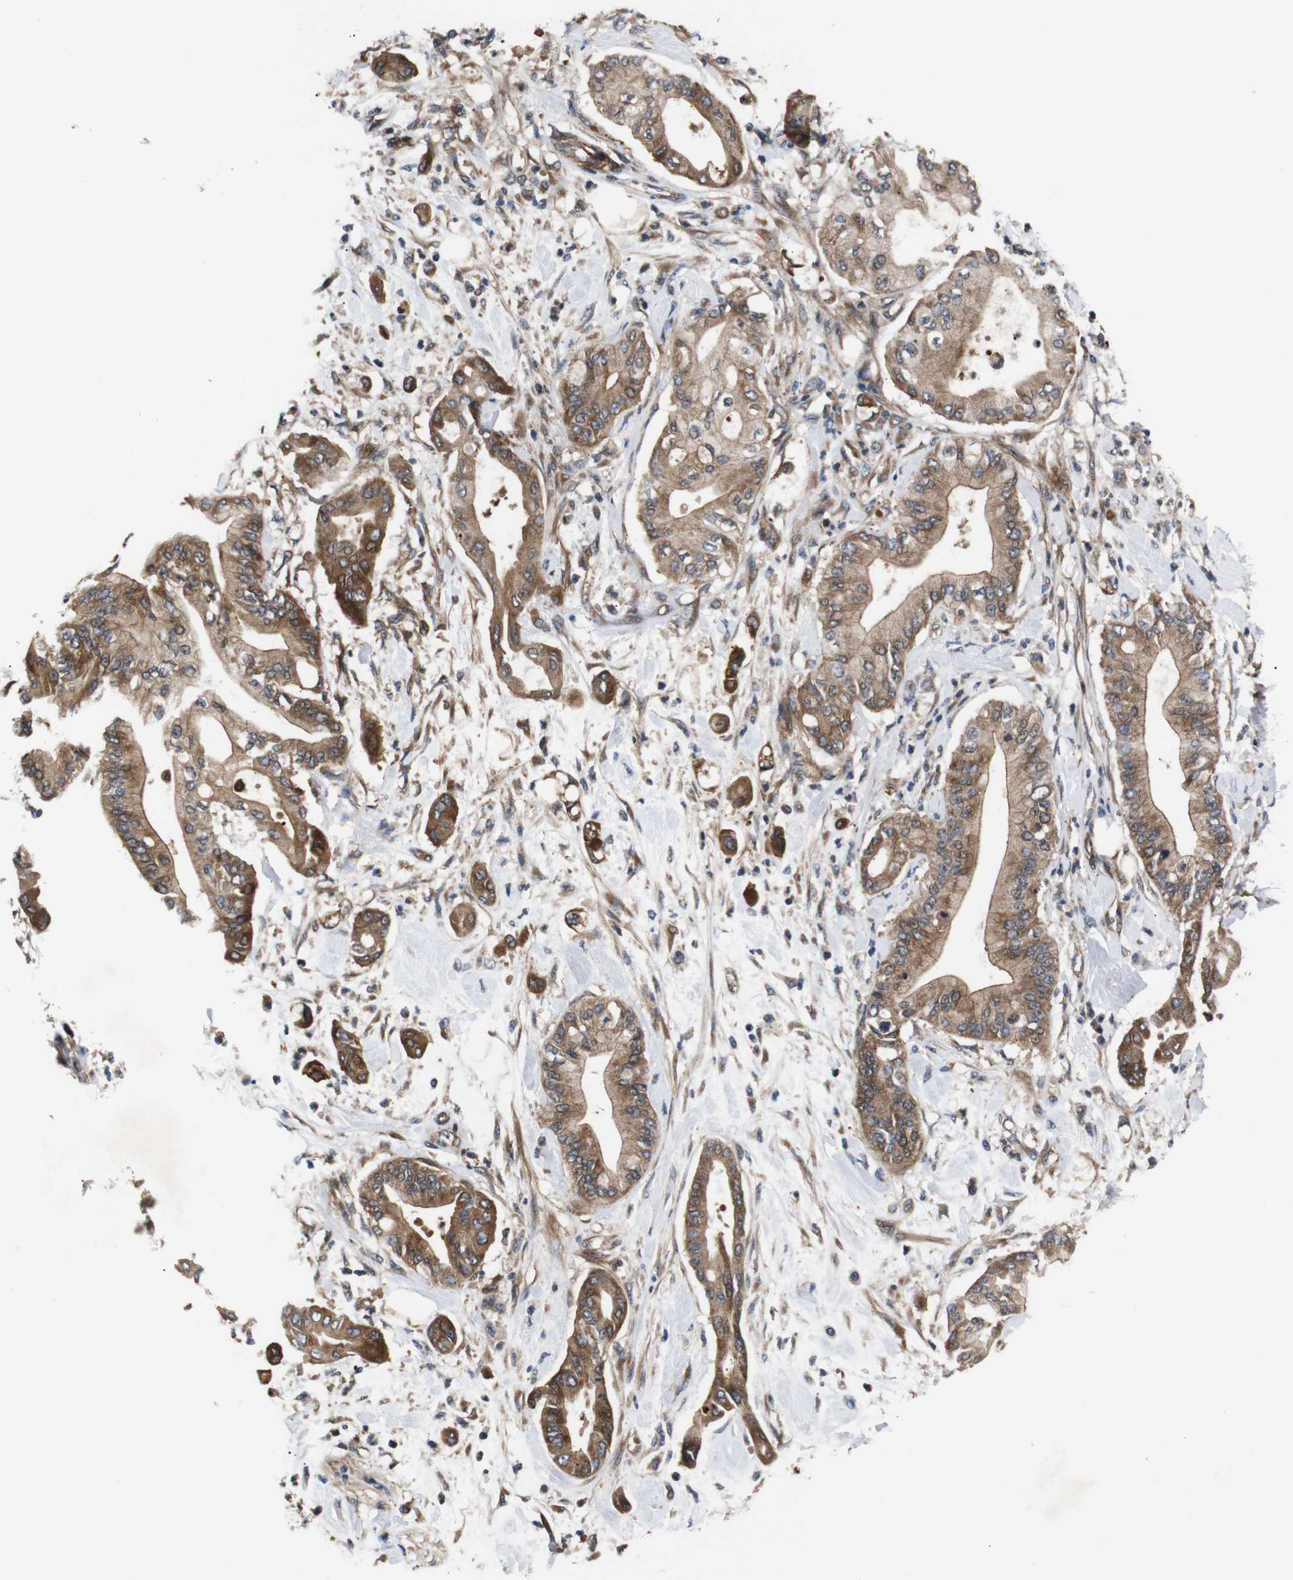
{"staining": {"intensity": "moderate", "quantity": ">75%", "location": "cytoplasmic/membranous"}, "tissue": "pancreatic cancer", "cell_type": "Tumor cells", "image_type": "cancer", "snomed": [{"axis": "morphology", "description": "Adenocarcinoma, NOS"}, {"axis": "morphology", "description": "Adenocarcinoma, metastatic, NOS"}, {"axis": "topography", "description": "Lymph node"}, {"axis": "topography", "description": "Pancreas"}, {"axis": "topography", "description": "Duodenum"}], "caption": "Pancreatic cancer (adenocarcinoma) was stained to show a protein in brown. There is medium levels of moderate cytoplasmic/membranous positivity in about >75% of tumor cells. The staining is performed using DAB brown chromogen to label protein expression. The nuclei are counter-stained blue using hematoxylin.", "gene": "PAWR", "patient": {"sex": "female", "age": 64}}